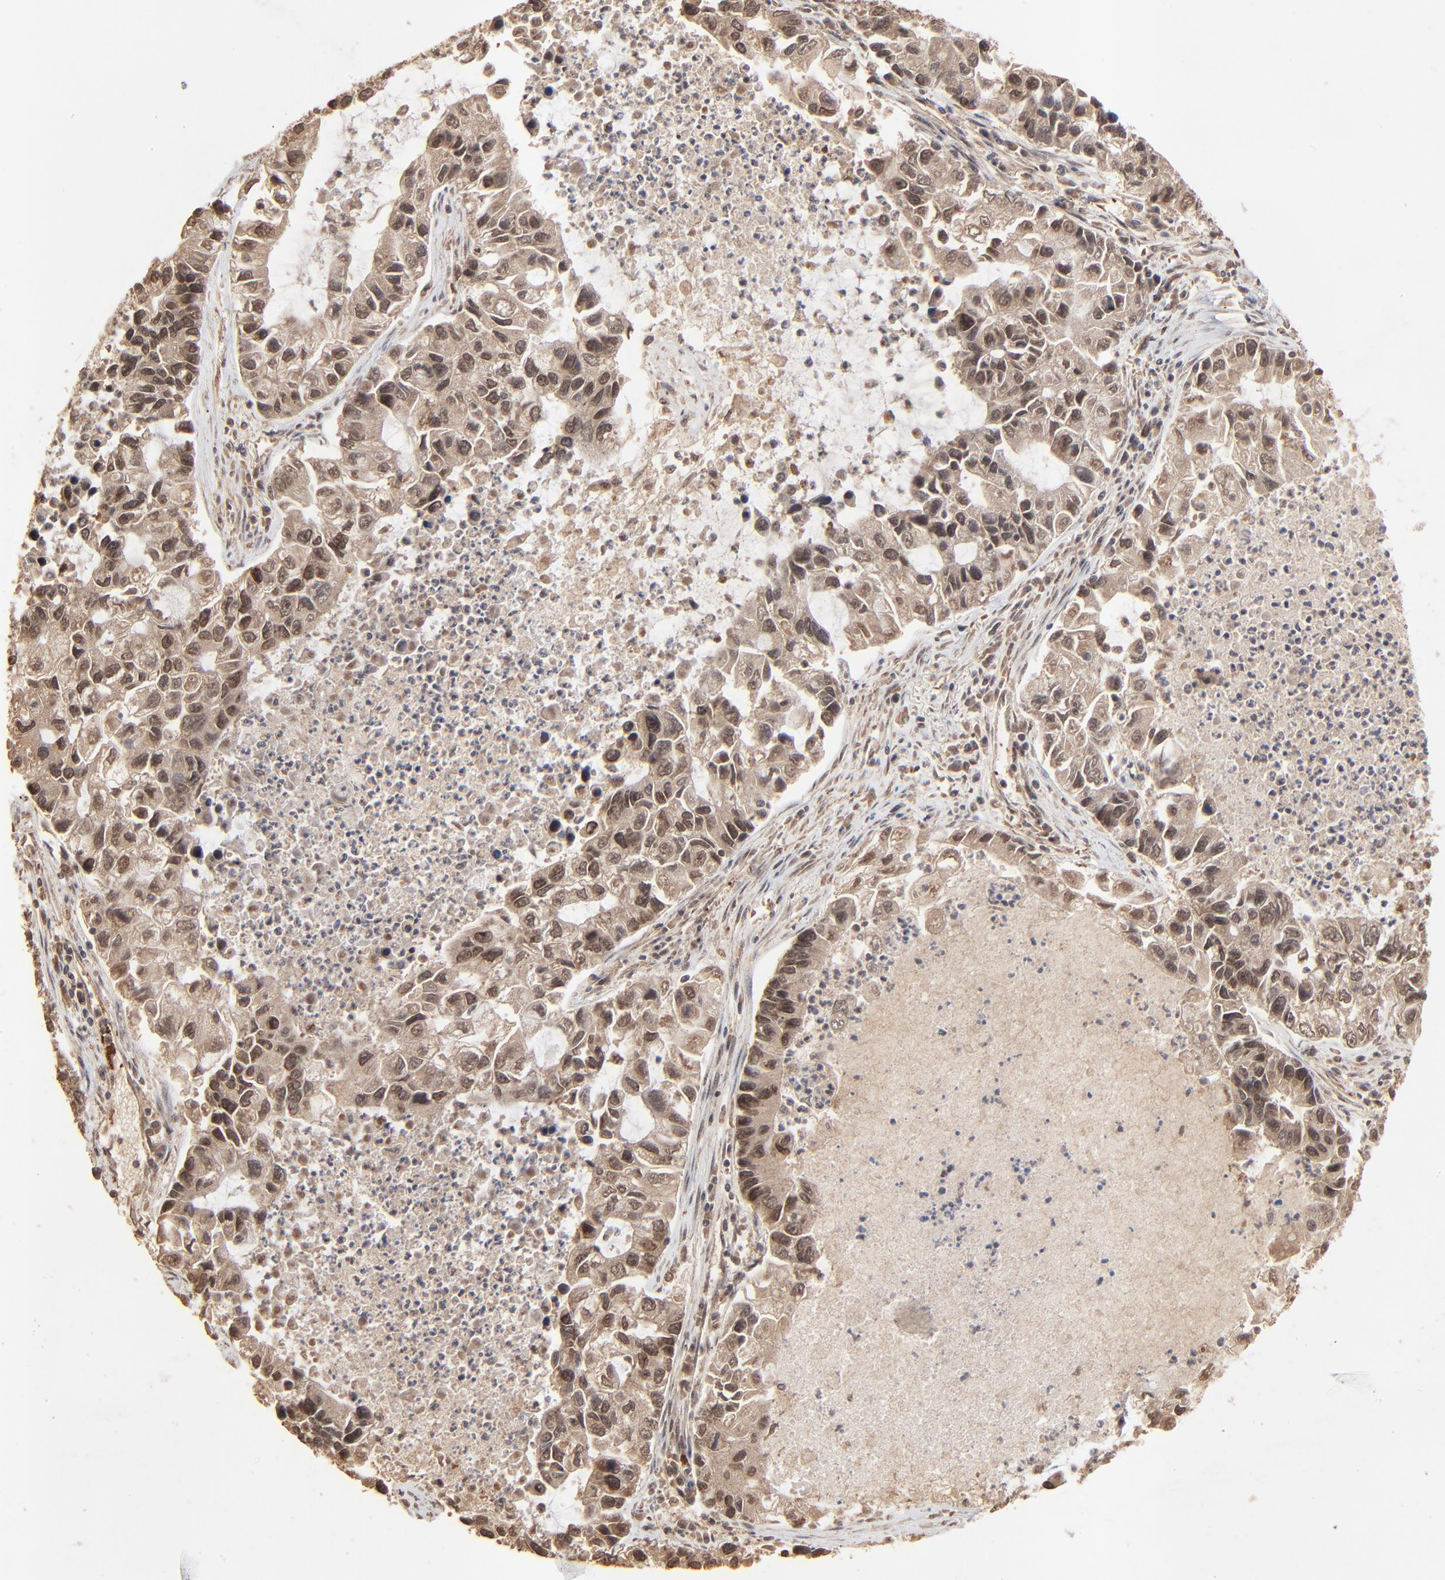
{"staining": {"intensity": "moderate", "quantity": ">75%", "location": "cytoplasmic/membranous,nuclear"}, "tissue": "lung cancer", "cell_type": "Tumor cells", "image_type": "cancer", "snomed": [{"axis": "morphology", "description": "Adenocarcinoma, NOS"}, {"axis": "topography", "description": "Lung"}], "caption": "Immunohistochemical staining of human lung cancer demonstrates medium levels of moderate cytoplasmic/membranous and nuclear protein expression in about >75% of tumor cells.", "gene": "FAM227A", "patient": {"sex": "female", "age": 51}}